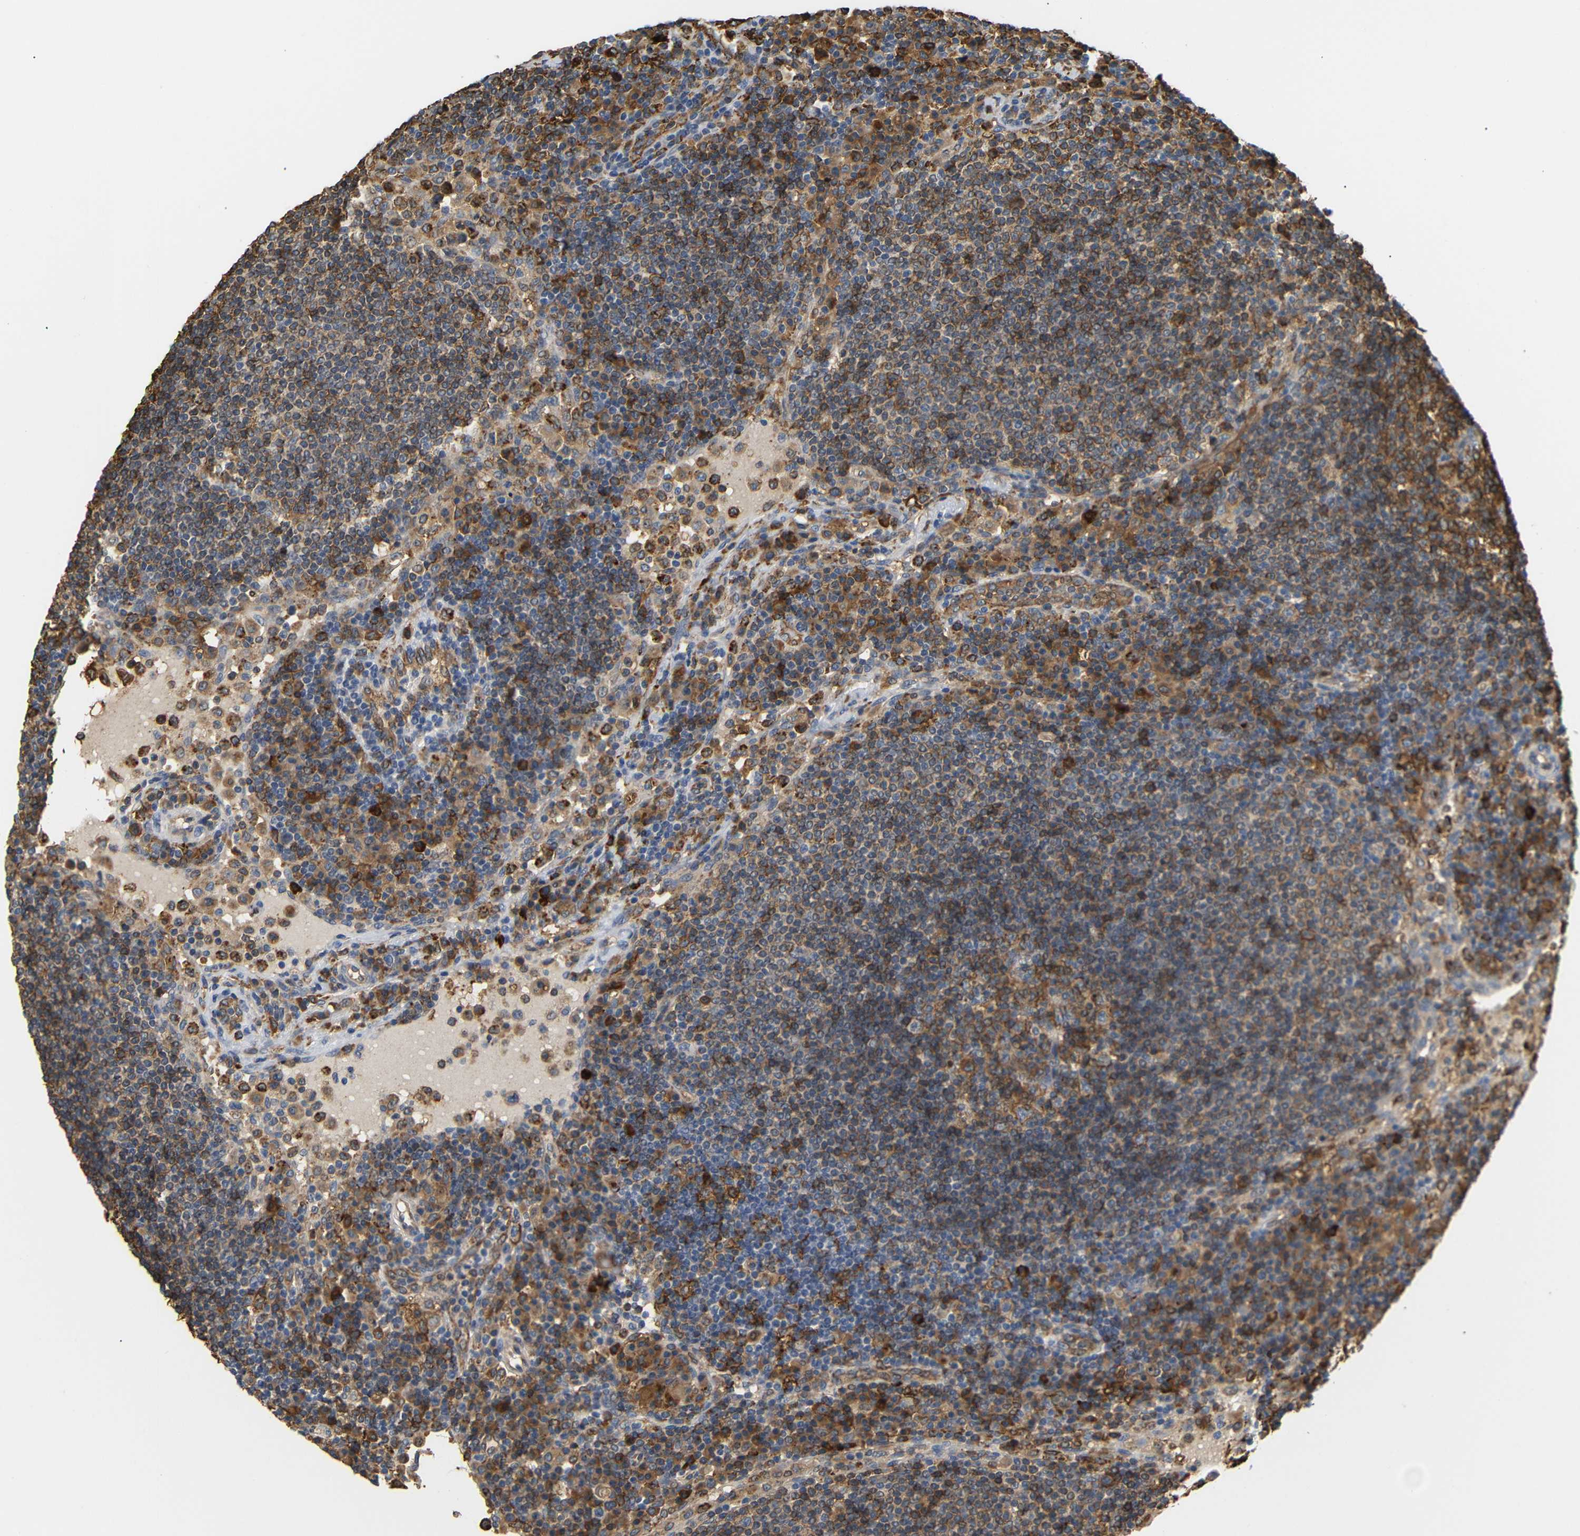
{"staining": {"intensity": "strong", "quantity": ">75%", "location": "cytoplasmic/membranous"}, "tissue": "lymph node", "cell_type": "Germinal center cells", "image_type": "normal", "snomed": [{"axis": "morphology", "description": "Normal tissue, NOS"}, {"axis": "topography", "description": "Lymph node"}], "caption": "IHC photomicrograph of benign human lymph node stained for a protein (brown), which demonstrates high levels of strong cytoplasmic/membranous staining in about >75% of germinal center cells.", "gene": "HLA", "patient": {"sex": "female", "age": 53}}